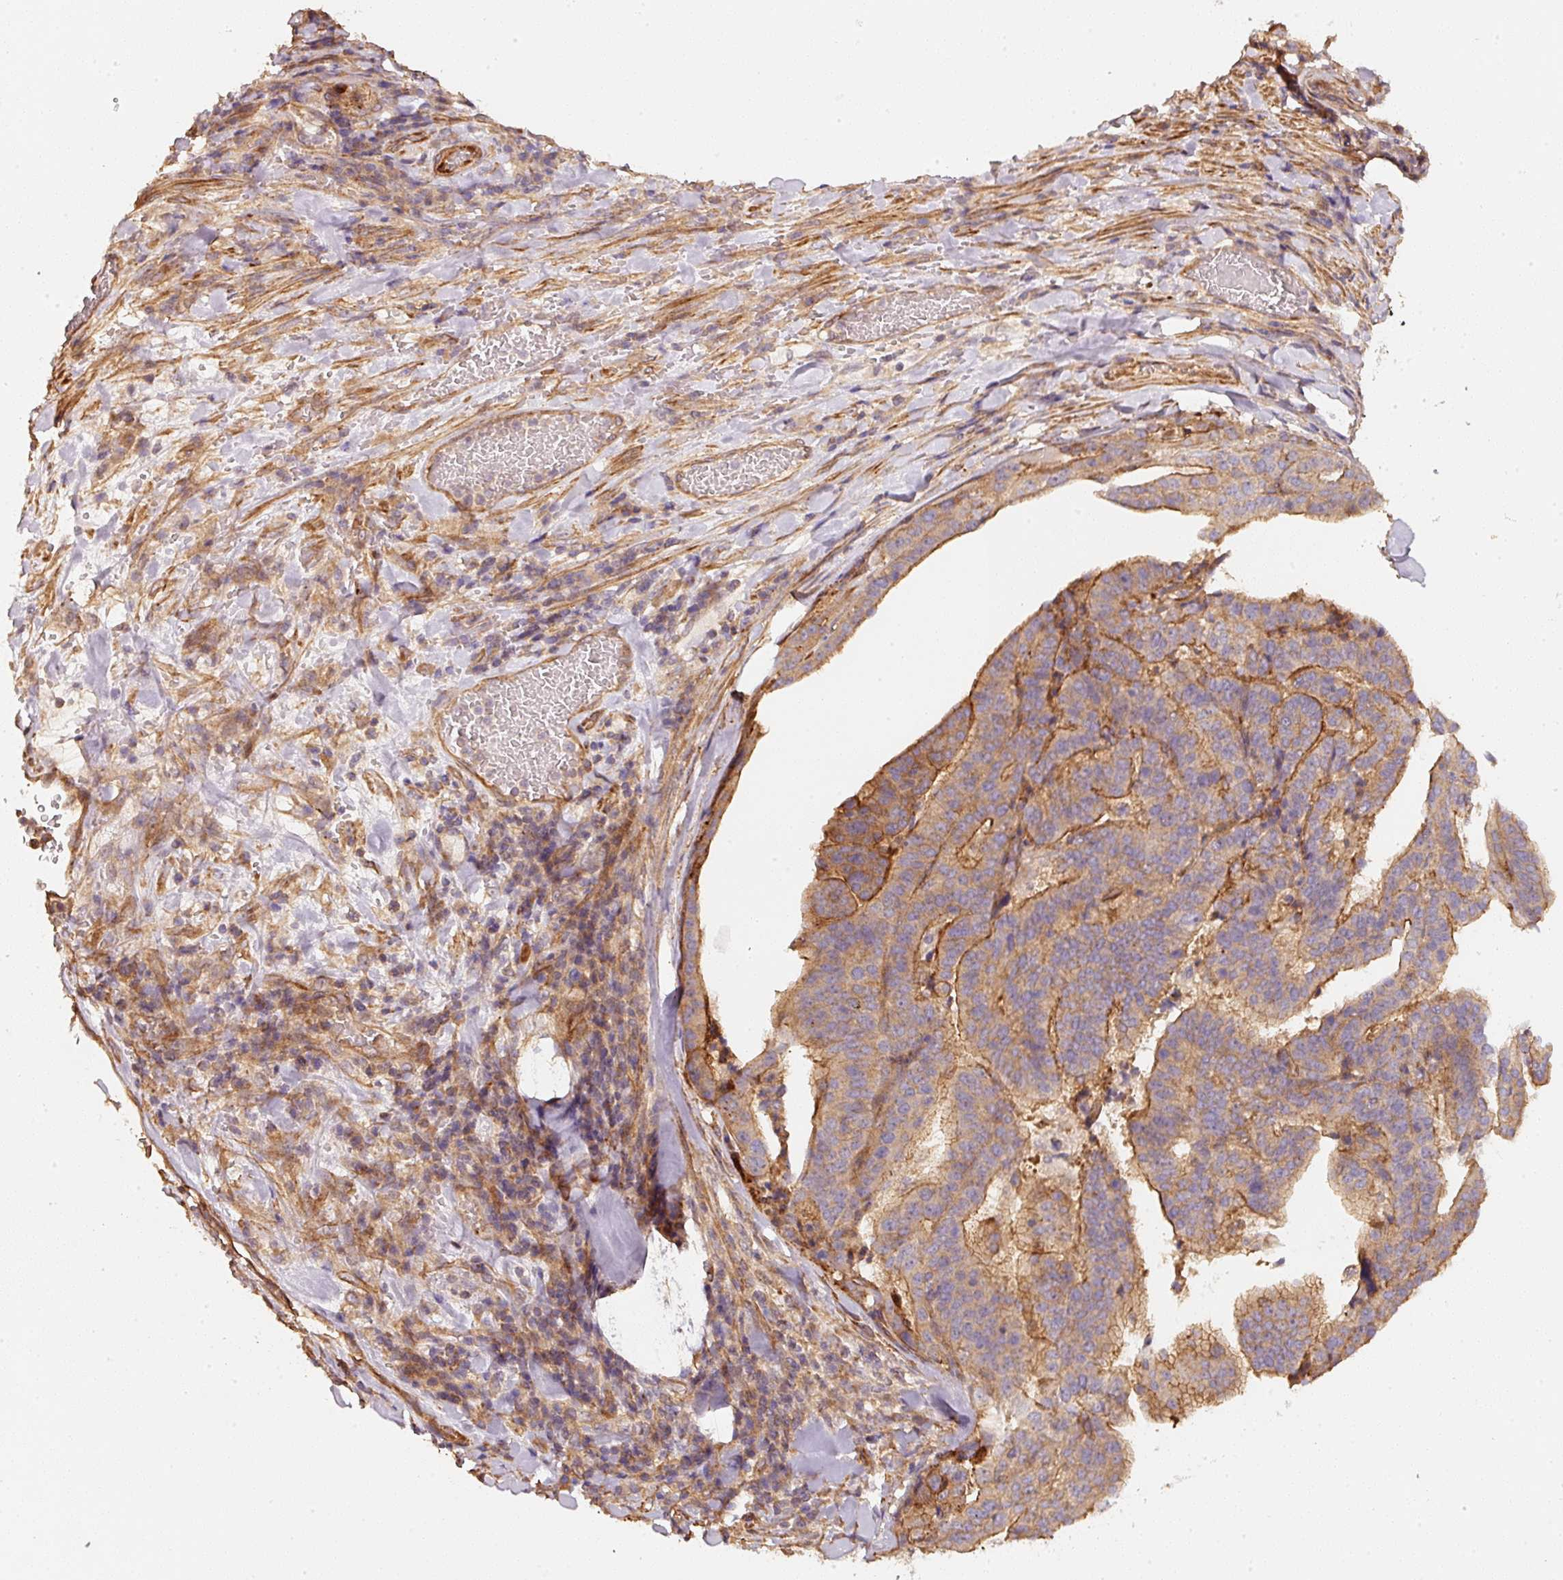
{"staining": {"intensity": "moderate", "quantity": ">75%", "location": "cytoplasmic/membranous"}, "tissue": "stomach cancer", "cell_type": "Tumor cells", "image_type": "cancer", "snomed": [{"axis": "morphology", "description": "Adenocarcinoma, NOS"}, {"axis": "topography", "description": "Stomach"}], "caption": "Stomach cancer tissue displays moderate cytoplasmic/membranous expression in about >75% of tumor cells, visualized by immunohistochemistry. (Stains: DAB (3,3'-diaminobenzidine) in brown, nuclei in blue, Microscopy: brightfield microscopy at high magnification).", "gene": "CEP95", "patient": {"sex": "male", "age": 48}}